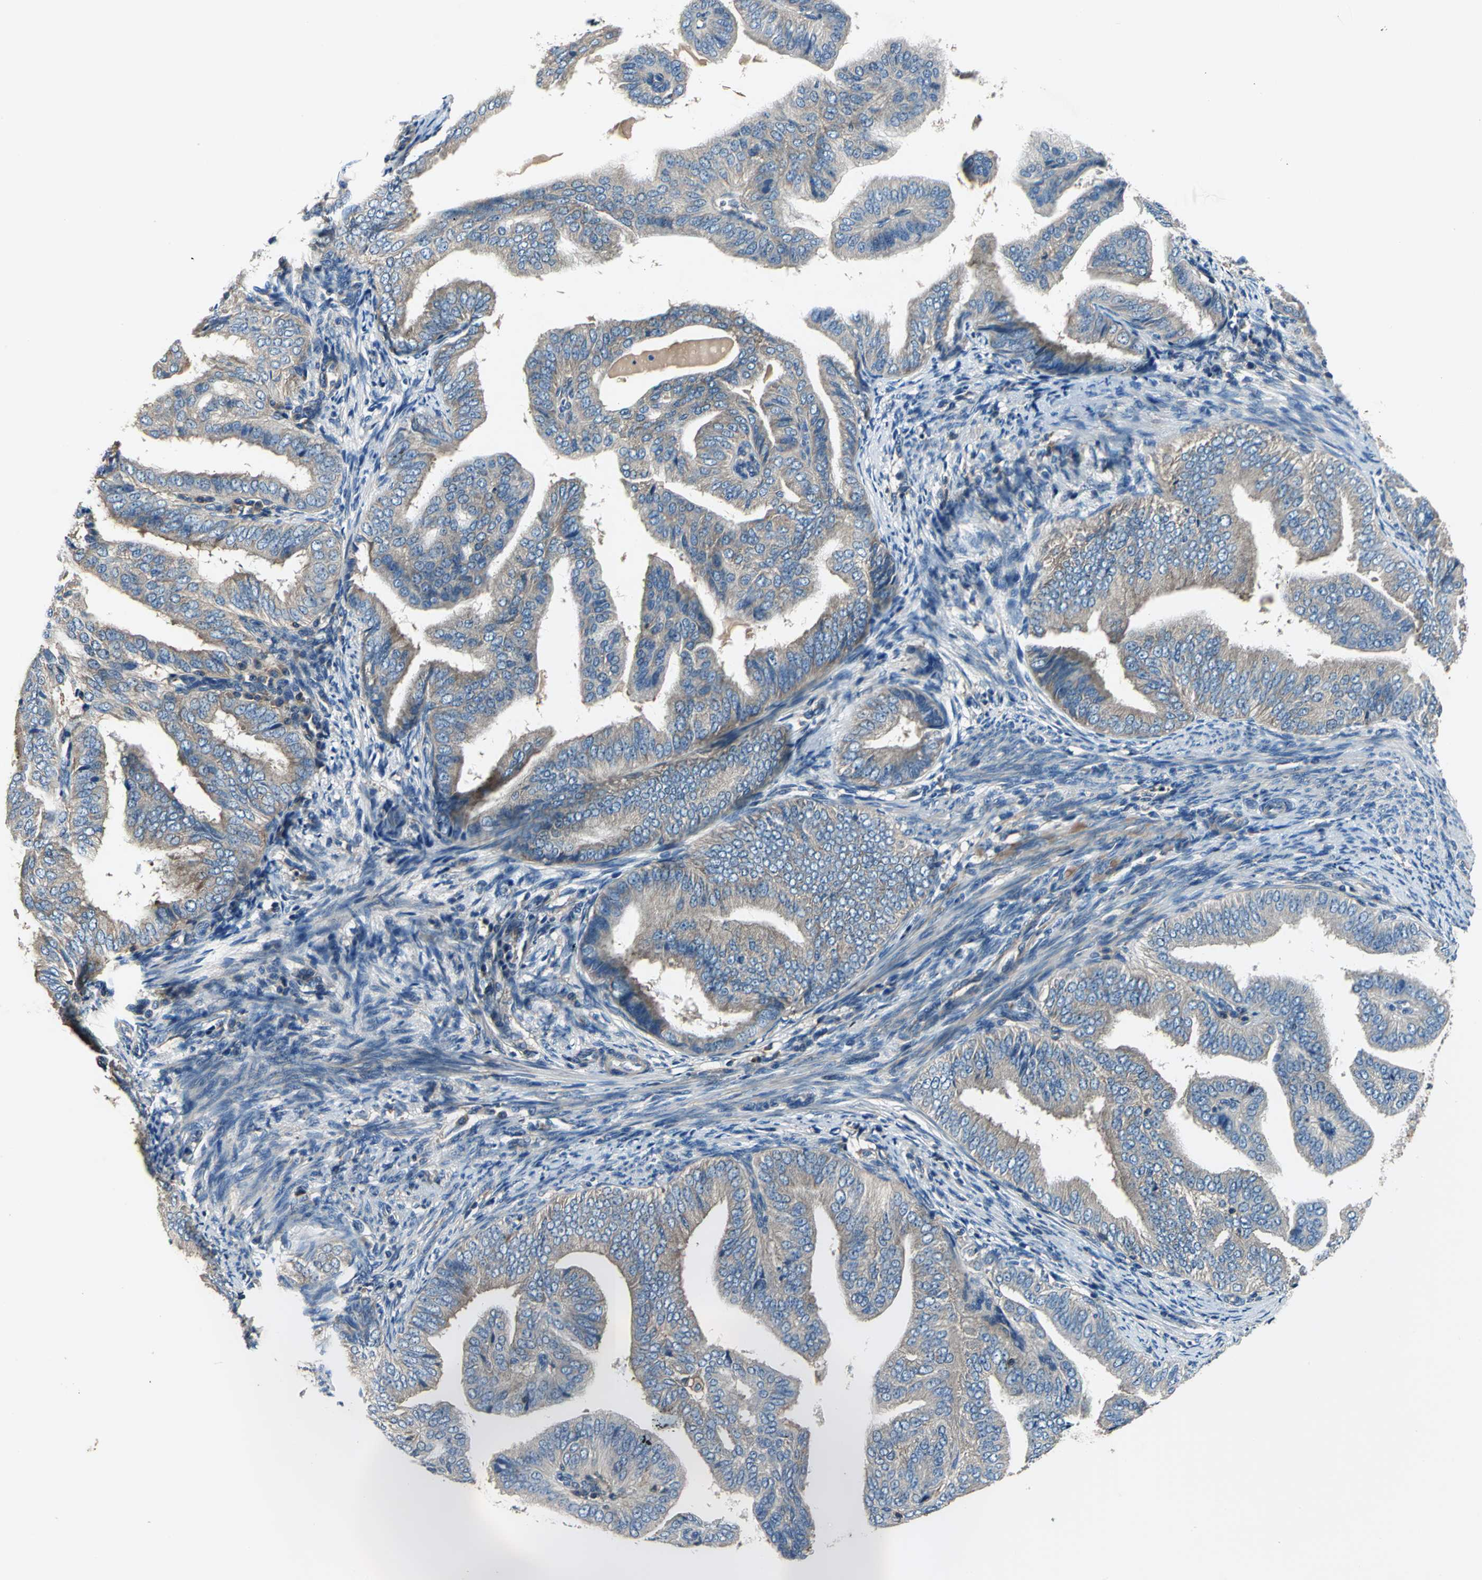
{"staining": {"intensity": "weak", "quantity": ">75%", "location": "cytoplasmic/membranous"}, "tissue": "endometrial cancer", "cell_type": "Tumor cells", "image_type": "cancer", "snomed": [{"axis": "morphology", "description": "Adenocarcinoma, NOS"}, {"axis": "topography", "description": "Endometrium"}], "caption": "There is low levels of weak cytoplasmic/membranous expression in tumor cells of endometrial cancer (adenocarcinoma), as demonstrated by immunohistochemical staining (brown color).", "gene": "DDX3Y", "patient": {"sex": "female", "age": 58}}